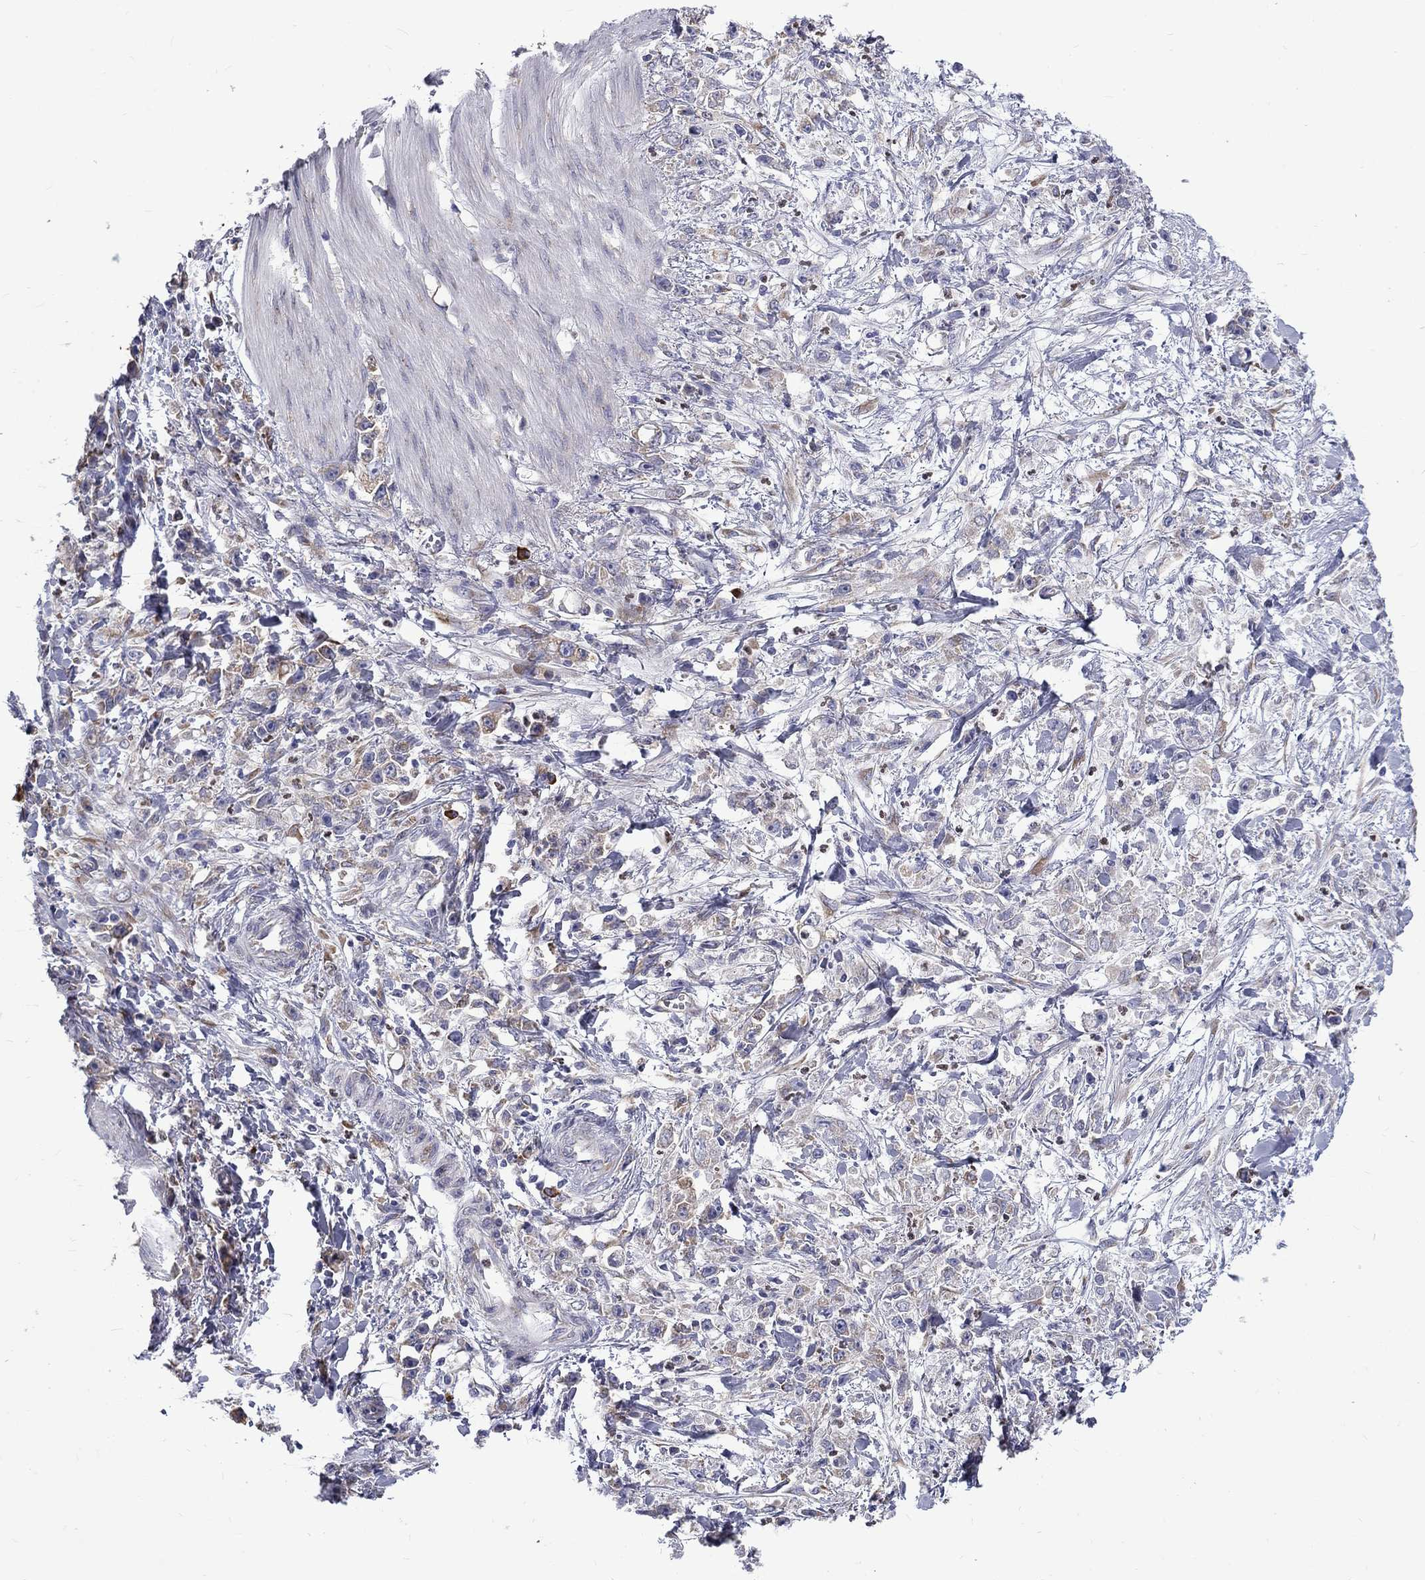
{"staining": {"intensity": "weak", "quantity": "<25%", "location": "cytoplasmic/membranous"}, "tissue": "stomach cancer", "cell_type": "Tumor cells", "image_type": "cancer", "snomed": [{"axis": "morphology", "description": "Adenocarcinoma, NOS"}, {"axis": "topography", "description": "Stomach"}], "caption": "Protein analysis of stomach adenocarcinoma shows no significant staining in tumor cells.", "gene": "PABPC4", "patient": {"sex": "female", "age": 59}}